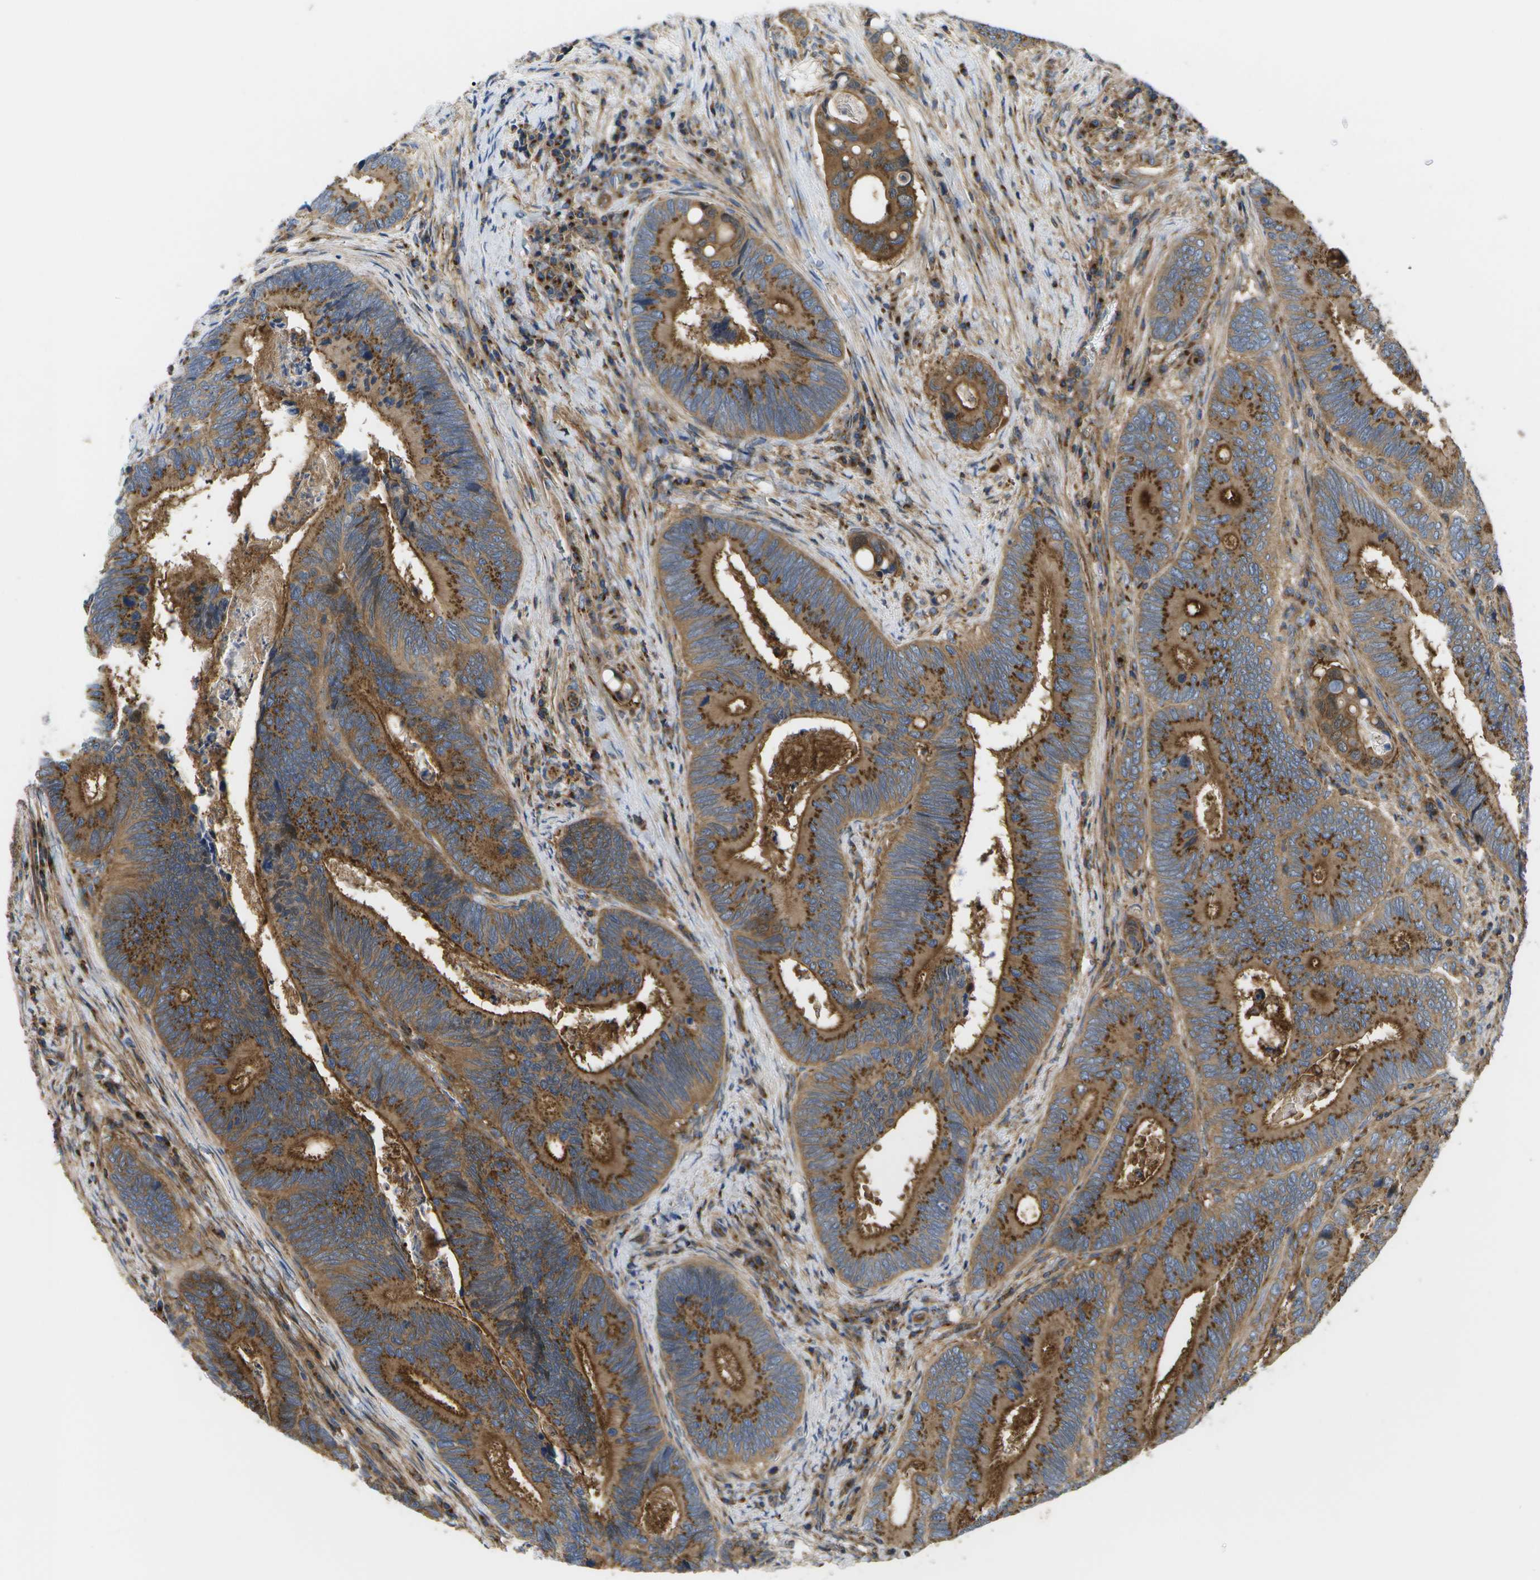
{"staining": {"intensity": "strong", "quantity": ">75%", "location": "cytoplasmic/membranous"}, "tissue": "colorectal cancer", "cell_type": "Tumor cells", "image_type": "cancer", "snomed": [{"axis": "morphology", "description": "Inflammation, NOS"}, {"axis": "morphology", "description": "Adenocarcinoma, NOS"}, {"axis": "topography", "description": "Colon"}], "caption": "Brown immunohistochemical staining in human colorectal cancer (adenocarcinoma) demonstrates strong cytoplasmic/membranous staining in about >75% of tumor cells.", "gene": "BST2", "patient": {"sex": "male", "age": 72}}